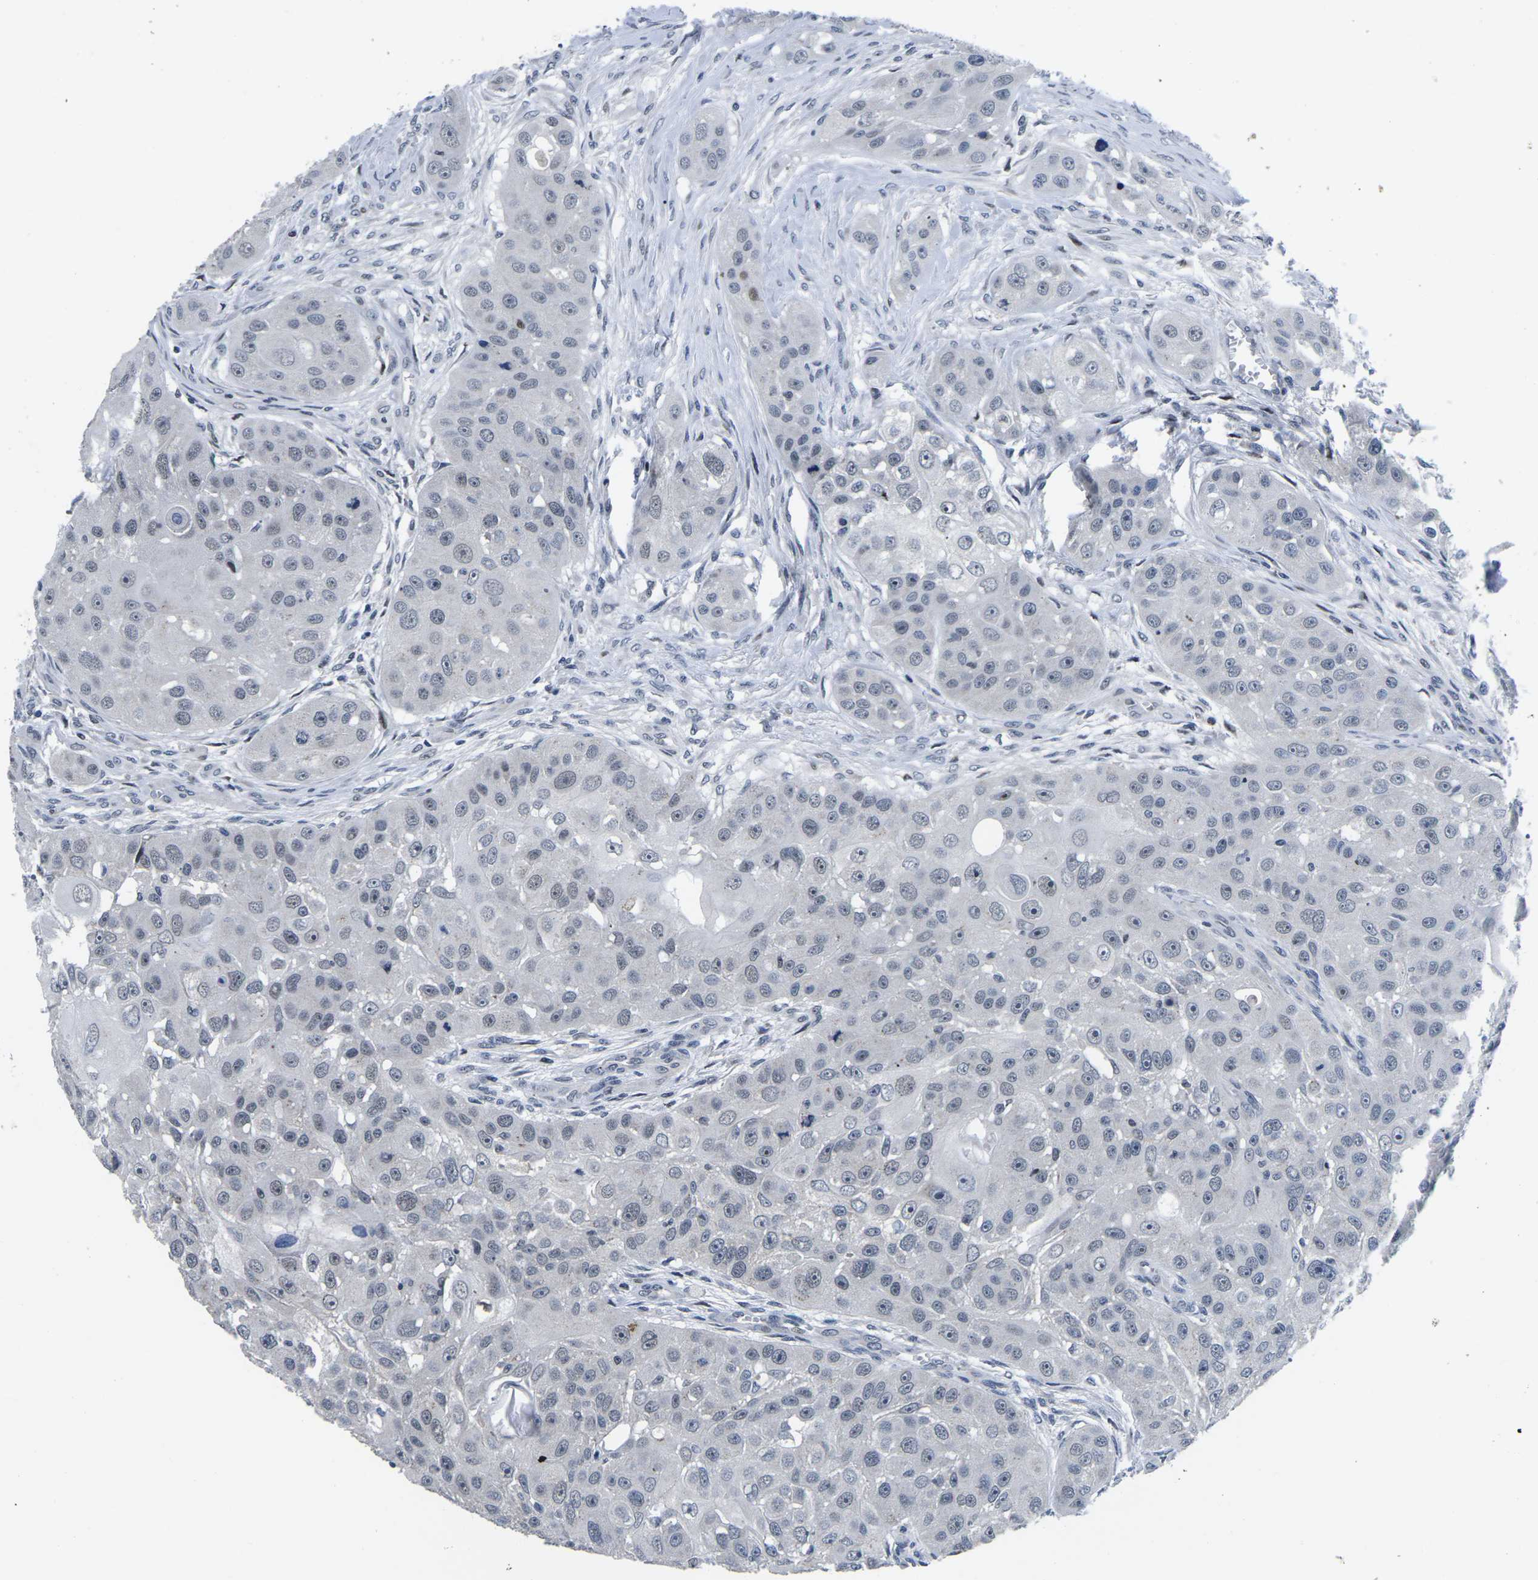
{"staining": {"intensity": "negative", "quantity": "none", "location": "none"}, "tissue": "head and neck cancer", "cell_type": "Tumor cells", "image_type": "cancer", "snomed": [{"axis": "morphology", "description": "Normal tissue, NOS"}, {"axis": "morphology", "description": "Squamous cell carcinoma, NOS"}, {"axis": "topography", "description": "Skeletal muscle"}, {"axis": "topography", "description": "Head-Neck"}], "caption": "Head and neck squamous cell carcinoma was stained to show a protein in brown. There is no significant expression in tumor cells.", "gene": "CDC73", "patient": {"sex": "male", "age": 51}}